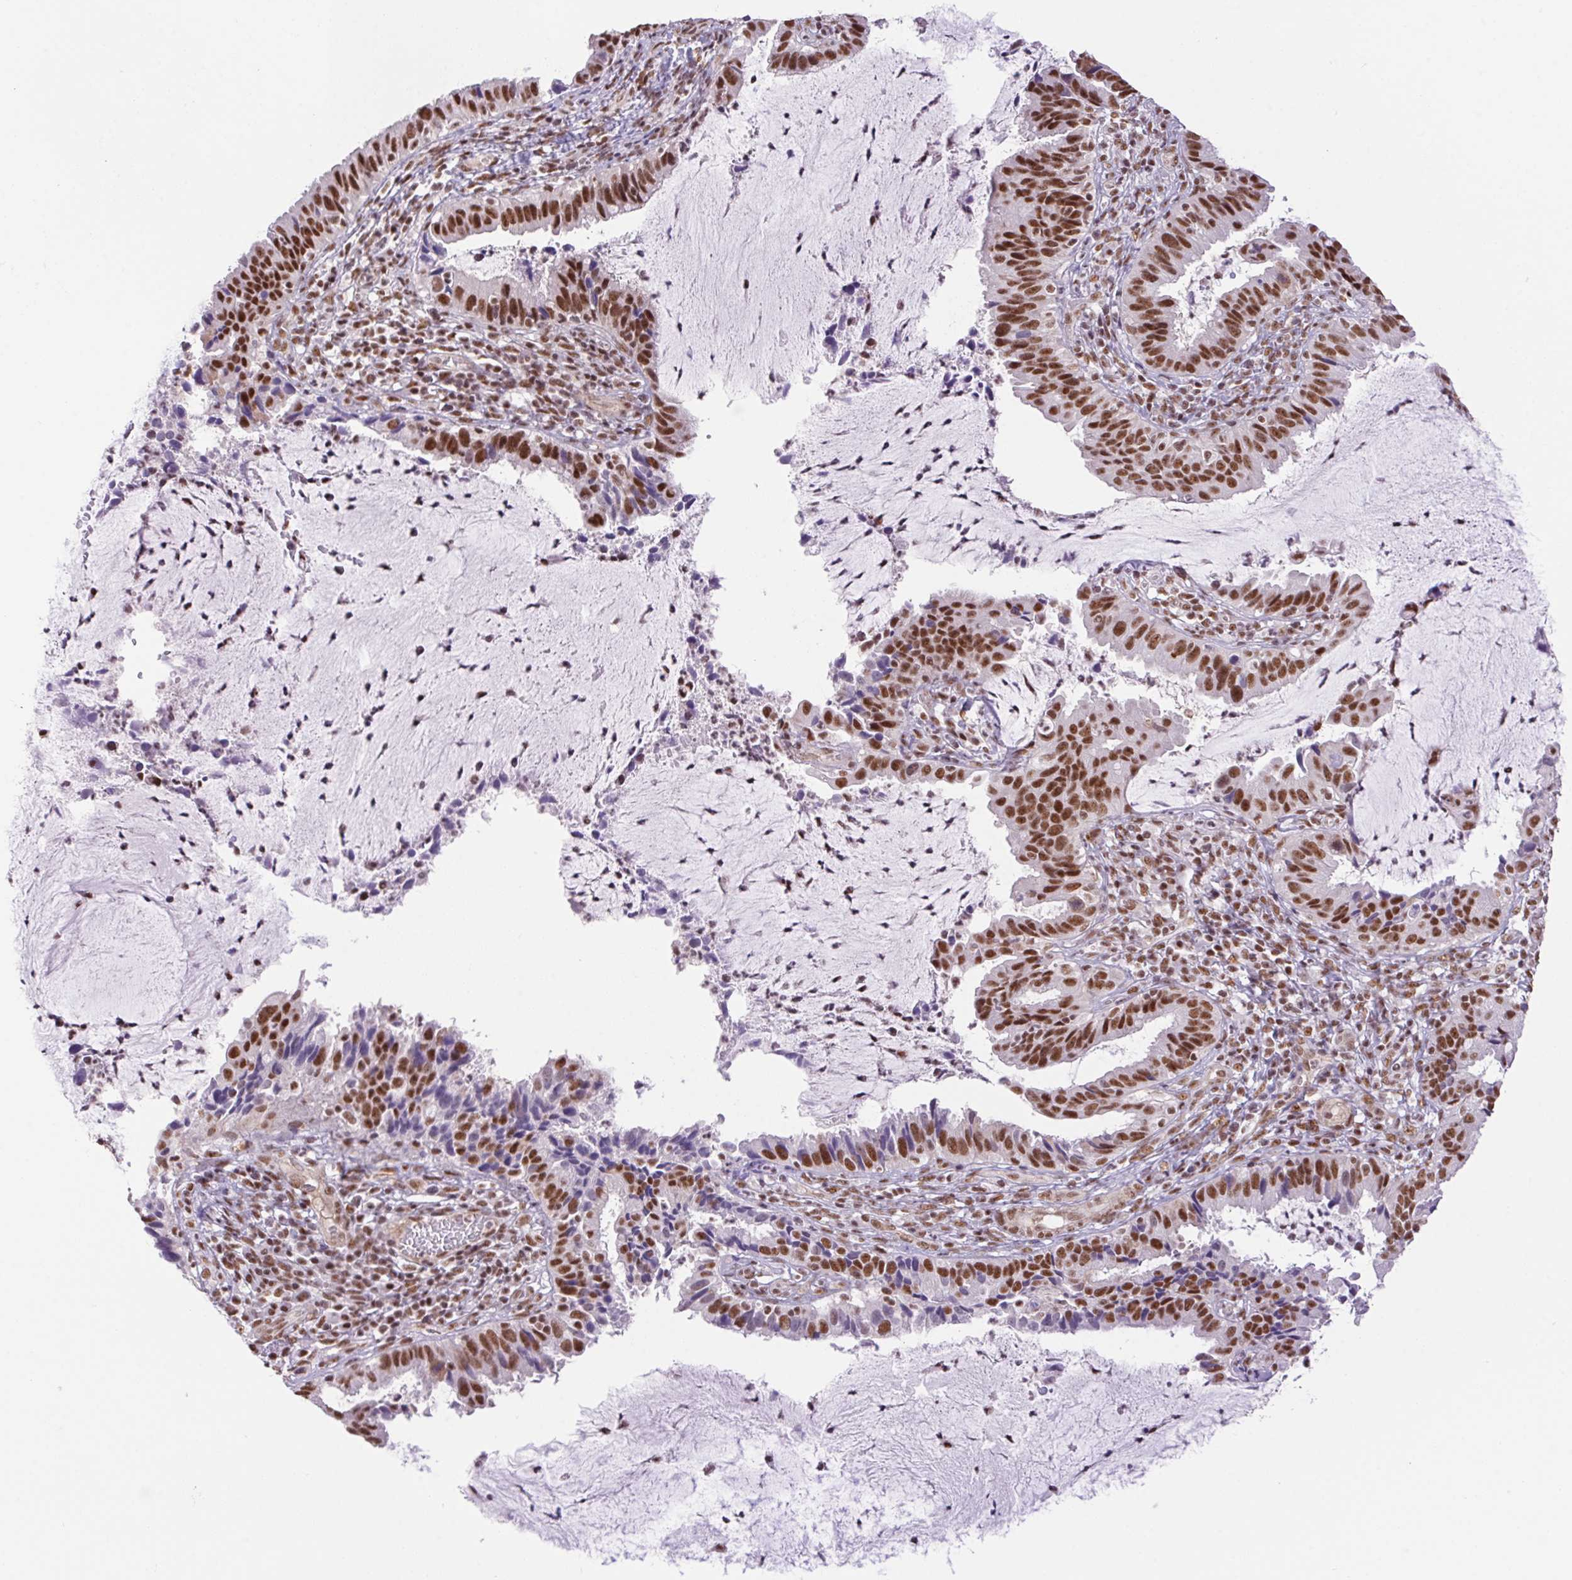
{"staining": {"intensity": "strong", "quantity": ">75%", "location": "nuclear"}, "tissue": "cervical cancer", "cell_type": "Tumor cells", "image_type": "cancer", "snomed": [{"axis": "morphology", "description": "Adenocarcinoma, NOS"}, {"axis": "topography", "description": "Cervix"}], "caption": "Protein analysis of cervical cancer (adenocarcinoma) tissue displays strong nuclear staining in about >75% of tumor cells.", "gene": "DDX17", "patient": {"sex": "female", "age": 34}}